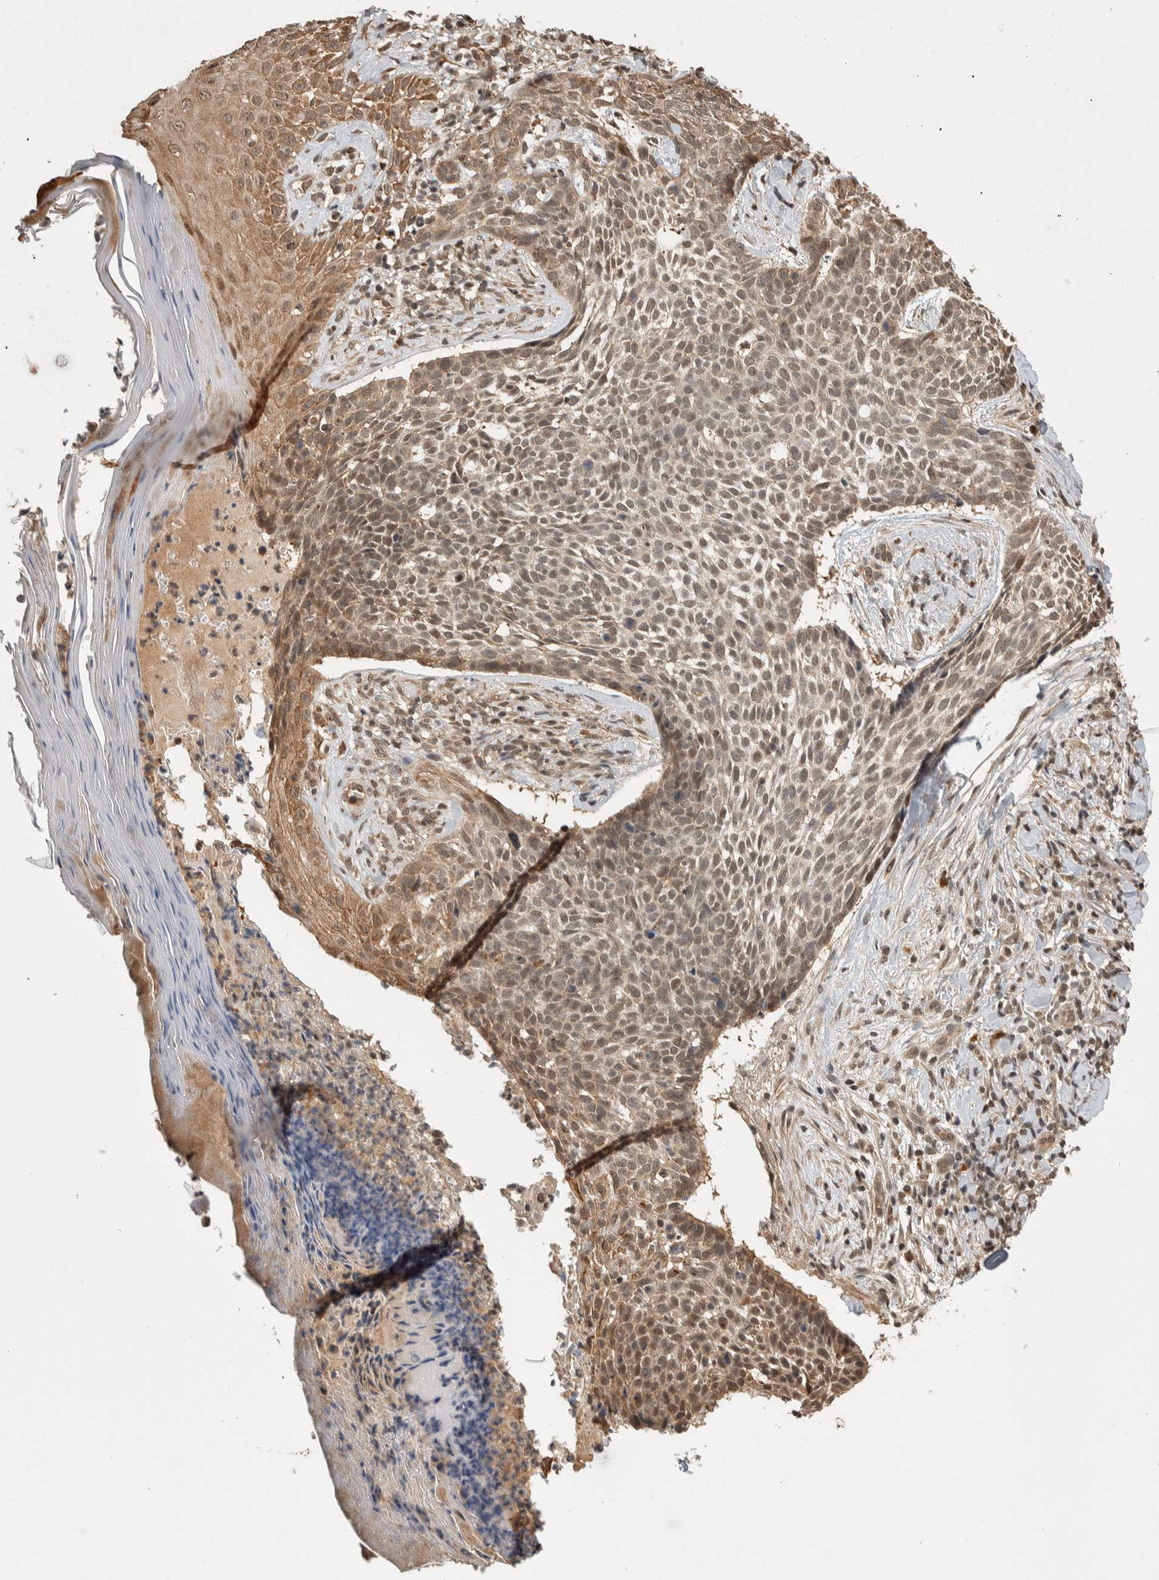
{"staining": {"intensity": "moderate", "quantity": ">75%", "location": "nuclear"}, "tissue": "skin cancer", "cell_type": "Tumor cells", "image_type": "cancer", "snomed": [{"axis": "morphology", "description": "Normal tissue, NOS"}, {"axis": "morphology", "description": "Basal cell carcinoma"}, {"axis": "topography", "description": "Skin"}], "caption": "Protein expression analysis of skin cancer reveals moderate nuclear positivity in about >75% of tumor cells. The protein of interest is shown in brown color, while the nuclei are stained blue.", "gene": "ZNF592", "patient": {"sex": "male", "age": 67}}